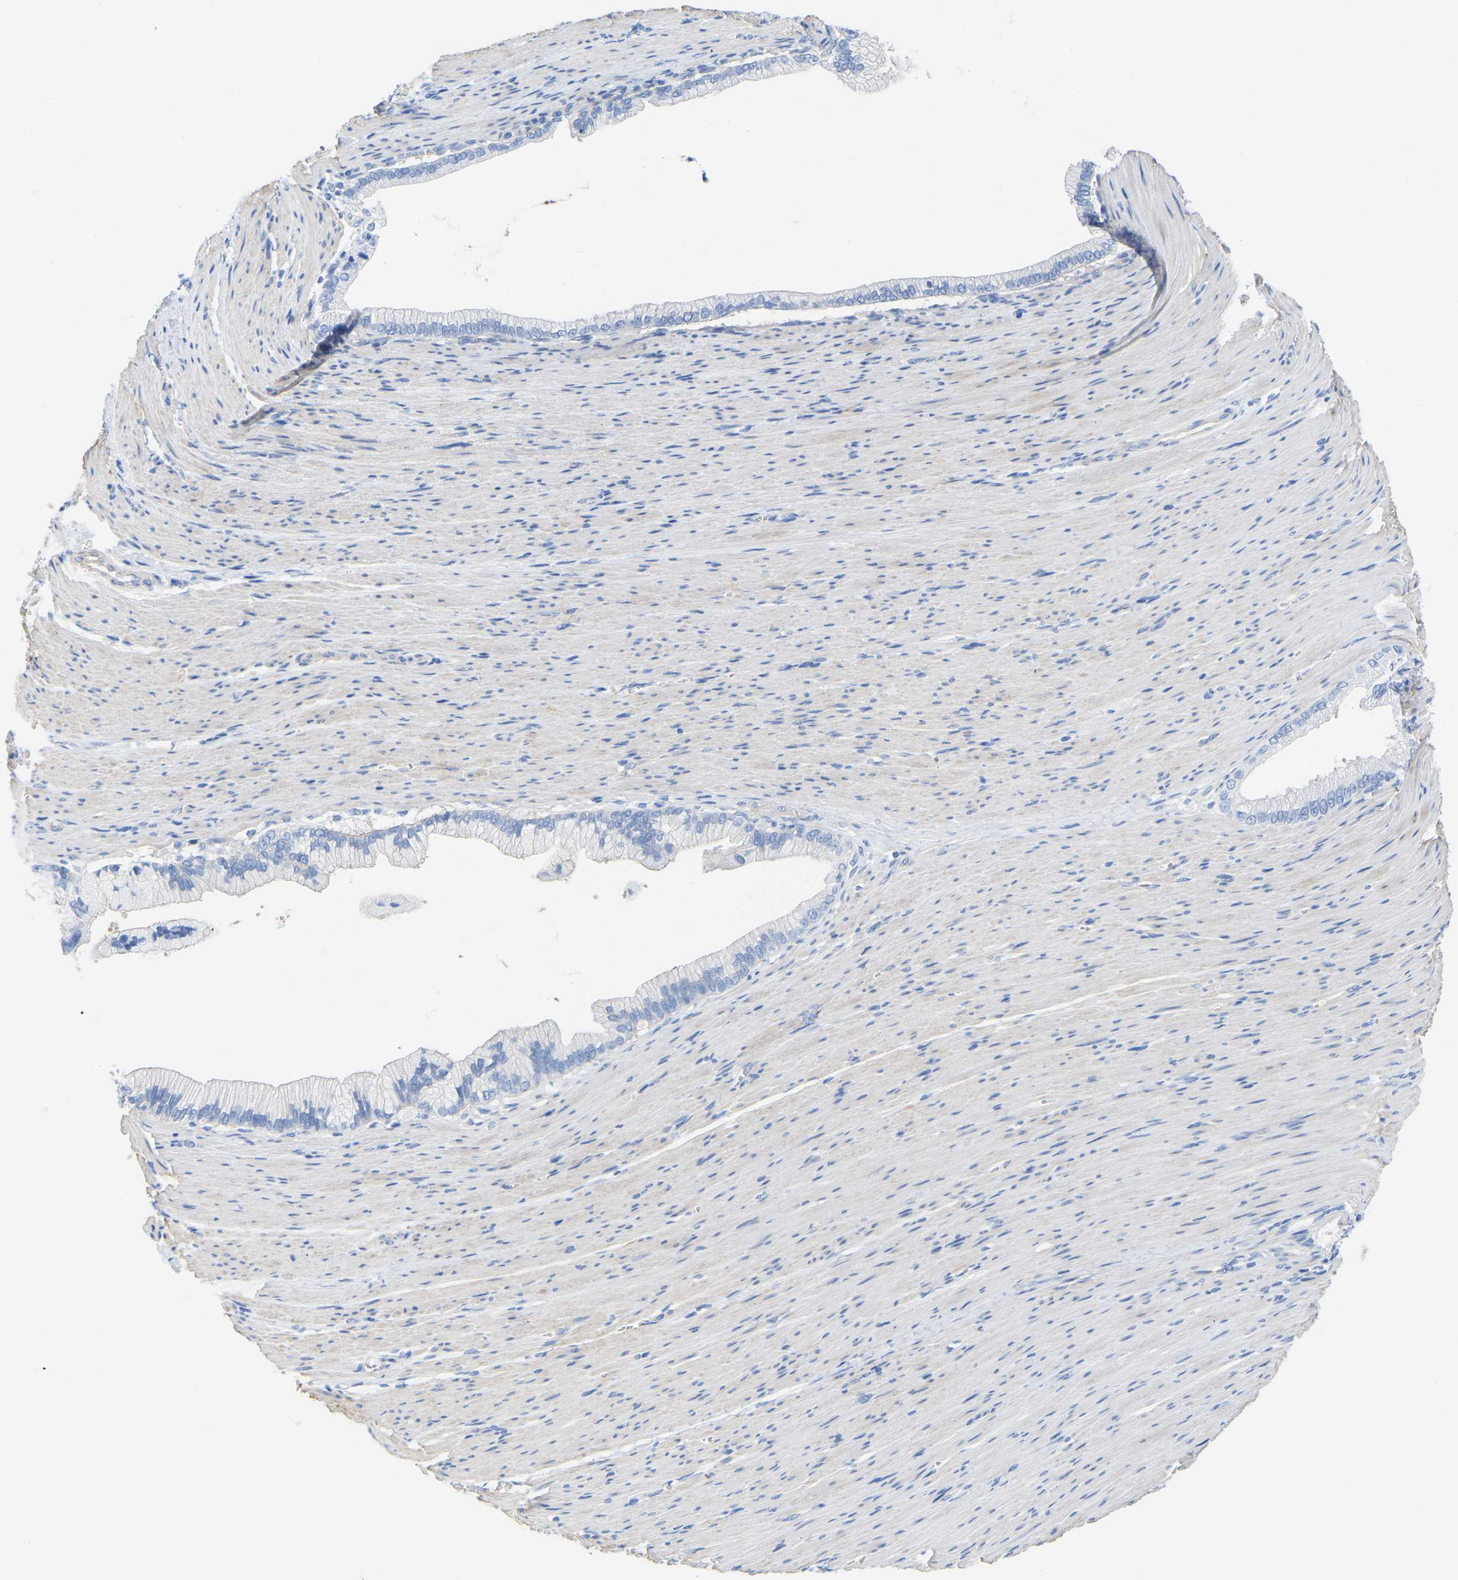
{"staining": {"intensity": "negative", "quantity": "none", "location": "none"}, "tissue": "pancreatic cancer", "cell_type": "Tumor cells", "image_type": "cancer", "snomed": [{"axis": "morphology", "description": "Adenocarcinoma, NOS"}, {"axis": "topography", "description": "Pancreas"}], "caption": "A photomicrograph of human adenocarcinoma (pancreatic) is negative for staining in tumor cells.", "gene": "UPK3A", "patient": {"sex": "male", "age": 69}}